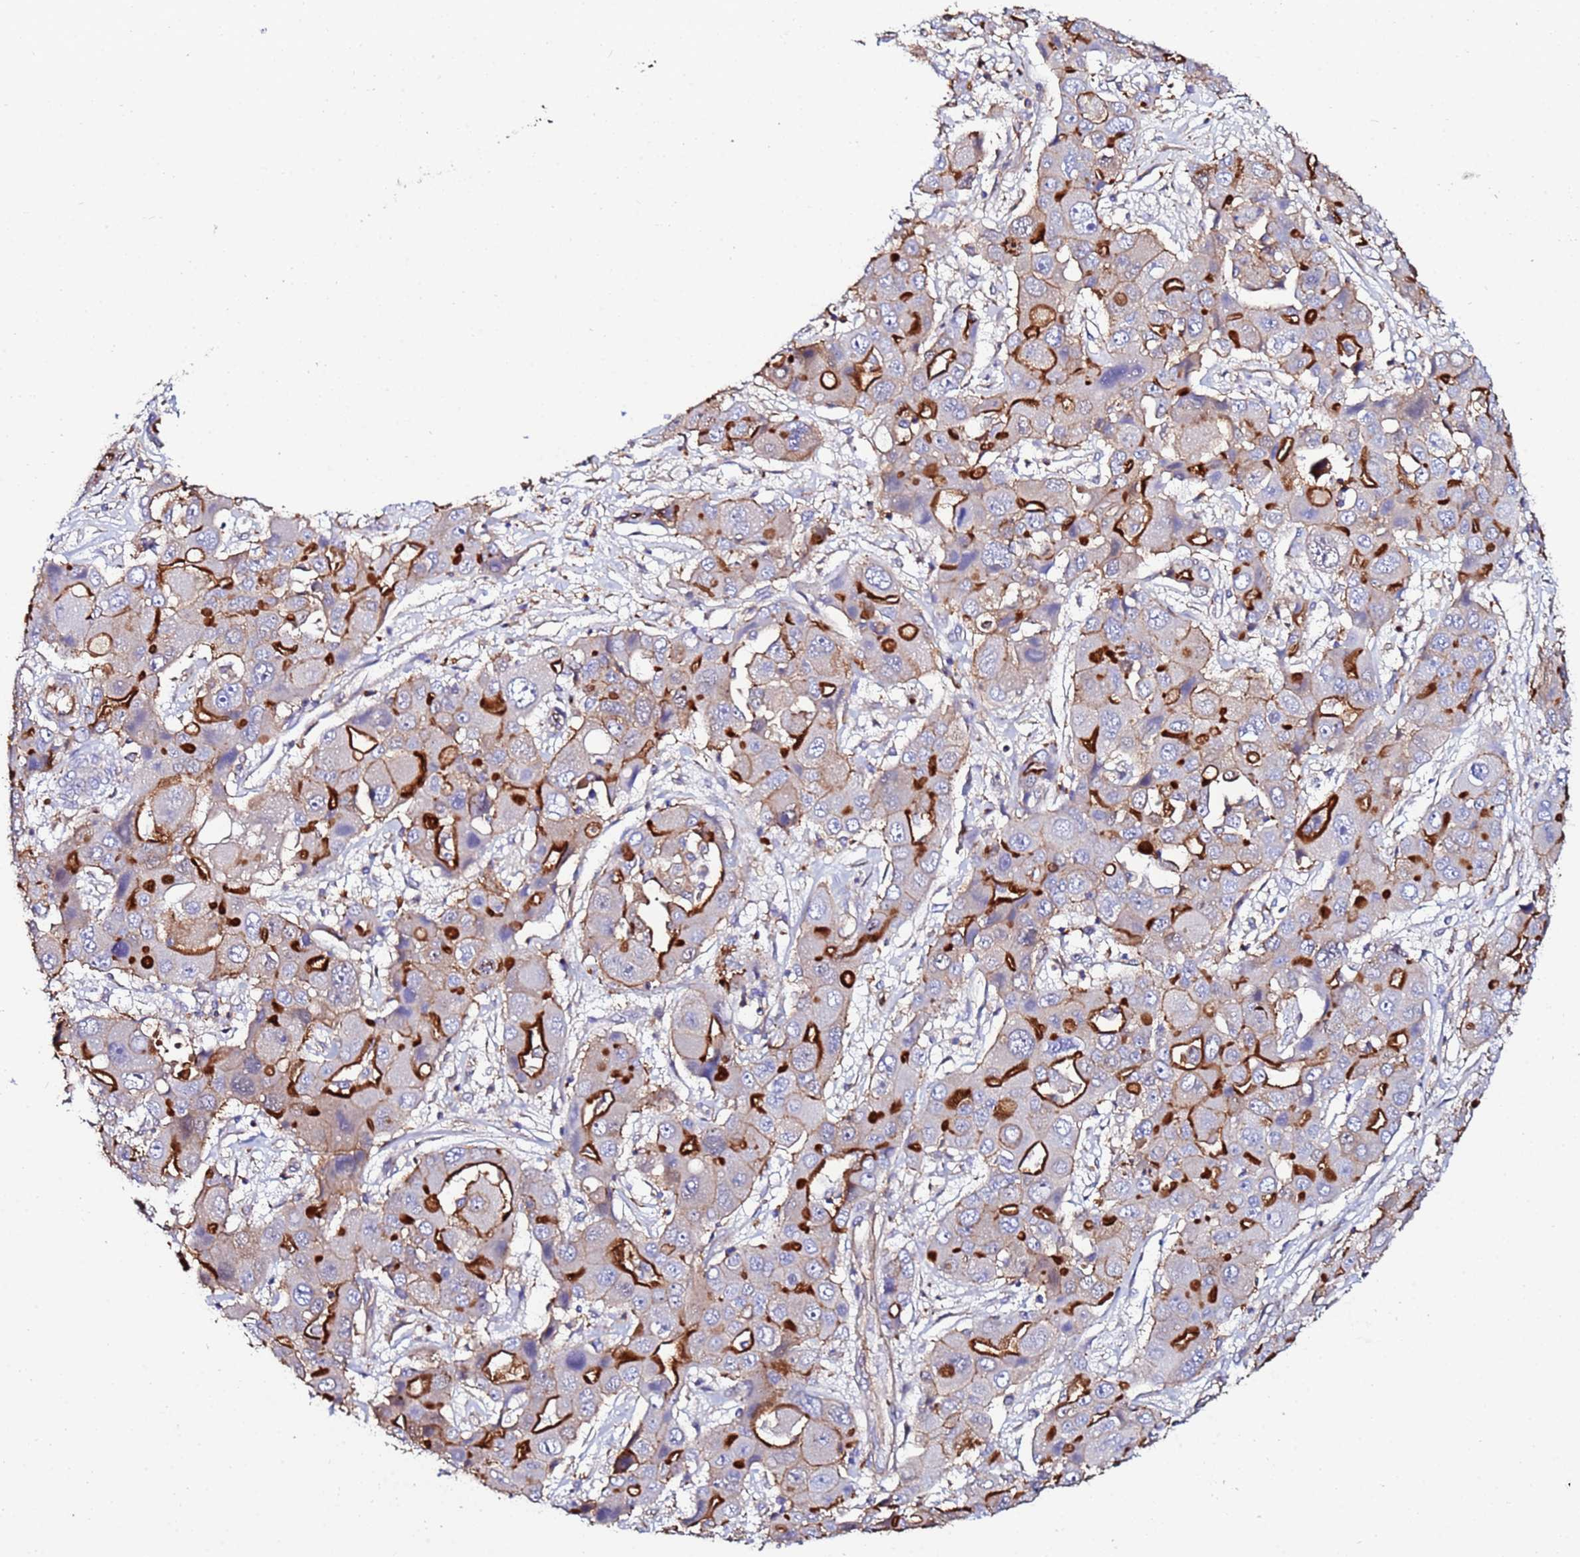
{"staining": {"intensity": "strong", "quantity": "25%-75%", "location": "cytoplasmic/membranous"}, "tissue": "liver cancer", "cell_type": "Tumor cells", "image_type": "cancer", "snomed": [{"axis": "morphology", "description": "Cholangiocarcinoma"}, {"axis": "topography", "description": "Liver"}], "caption": "The immunohistochemical stain labels strong cytoplasmic/membranous staining in tumor cells of liver cancer tissue. Nuclei are stained in blue.", "gene": "POTEE", "patient": {"sex": "male", "age": 67}}